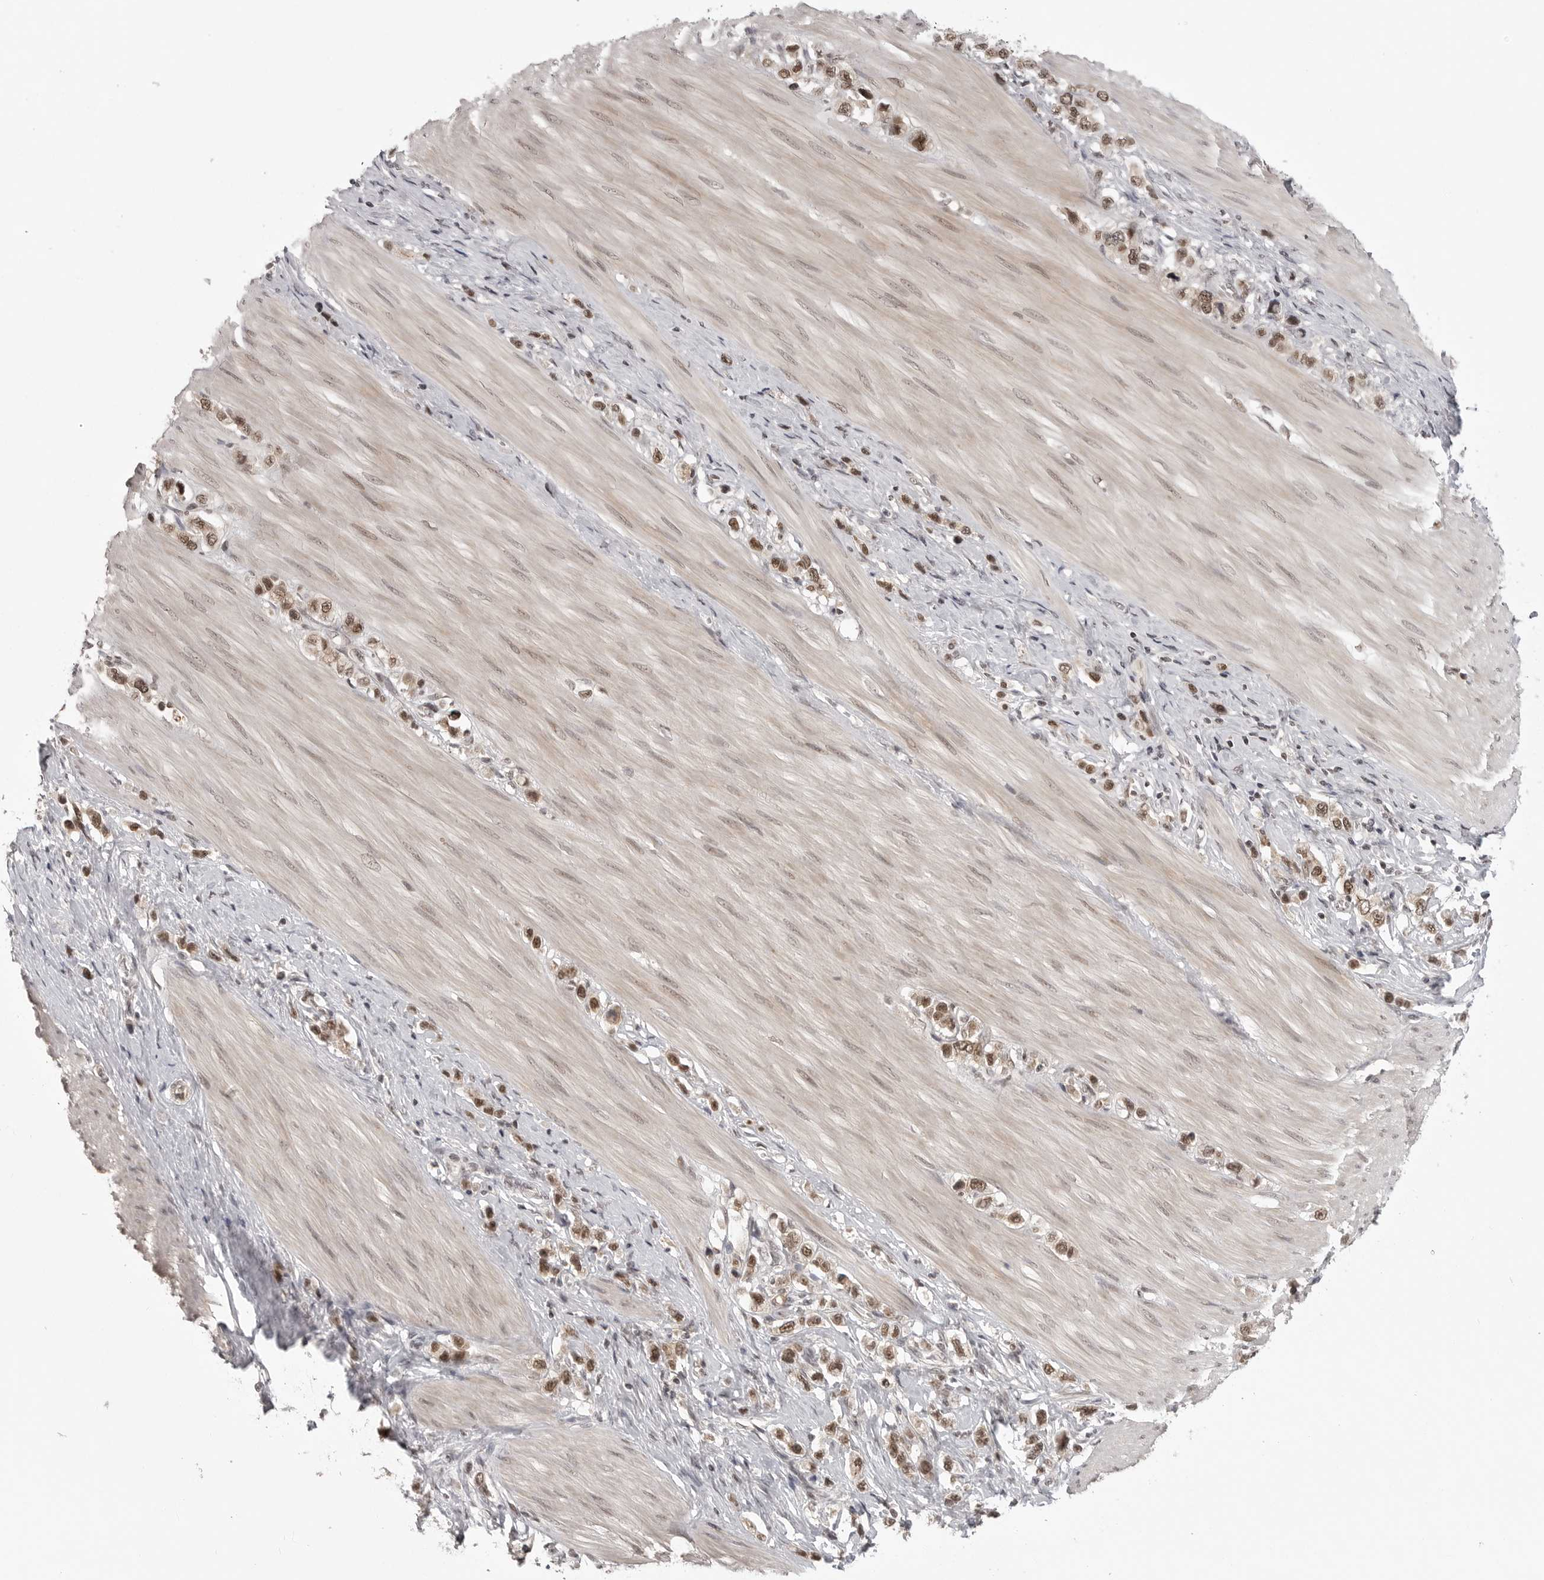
{"staining": {"intensity": "weak", "quantity": "25%-75%", "location": "nuclear"}, "tissue": "stomach cancer", "cell_type": "Tumor cells", "image_type": "cancer", "snomed": [{"axis": "morphology", "description": "Adenocarcinoma, NOS"}, {"axis": "topography", "description": "Stomach"}], "caption": "Stomach adenocarcinoma was stained to show a protein in brown. There is low levels of weak nuclear staining in about 25%-75% of tumor cells.", "gene": "PEG3", "patient": {"sex": "female", "age": 65}}